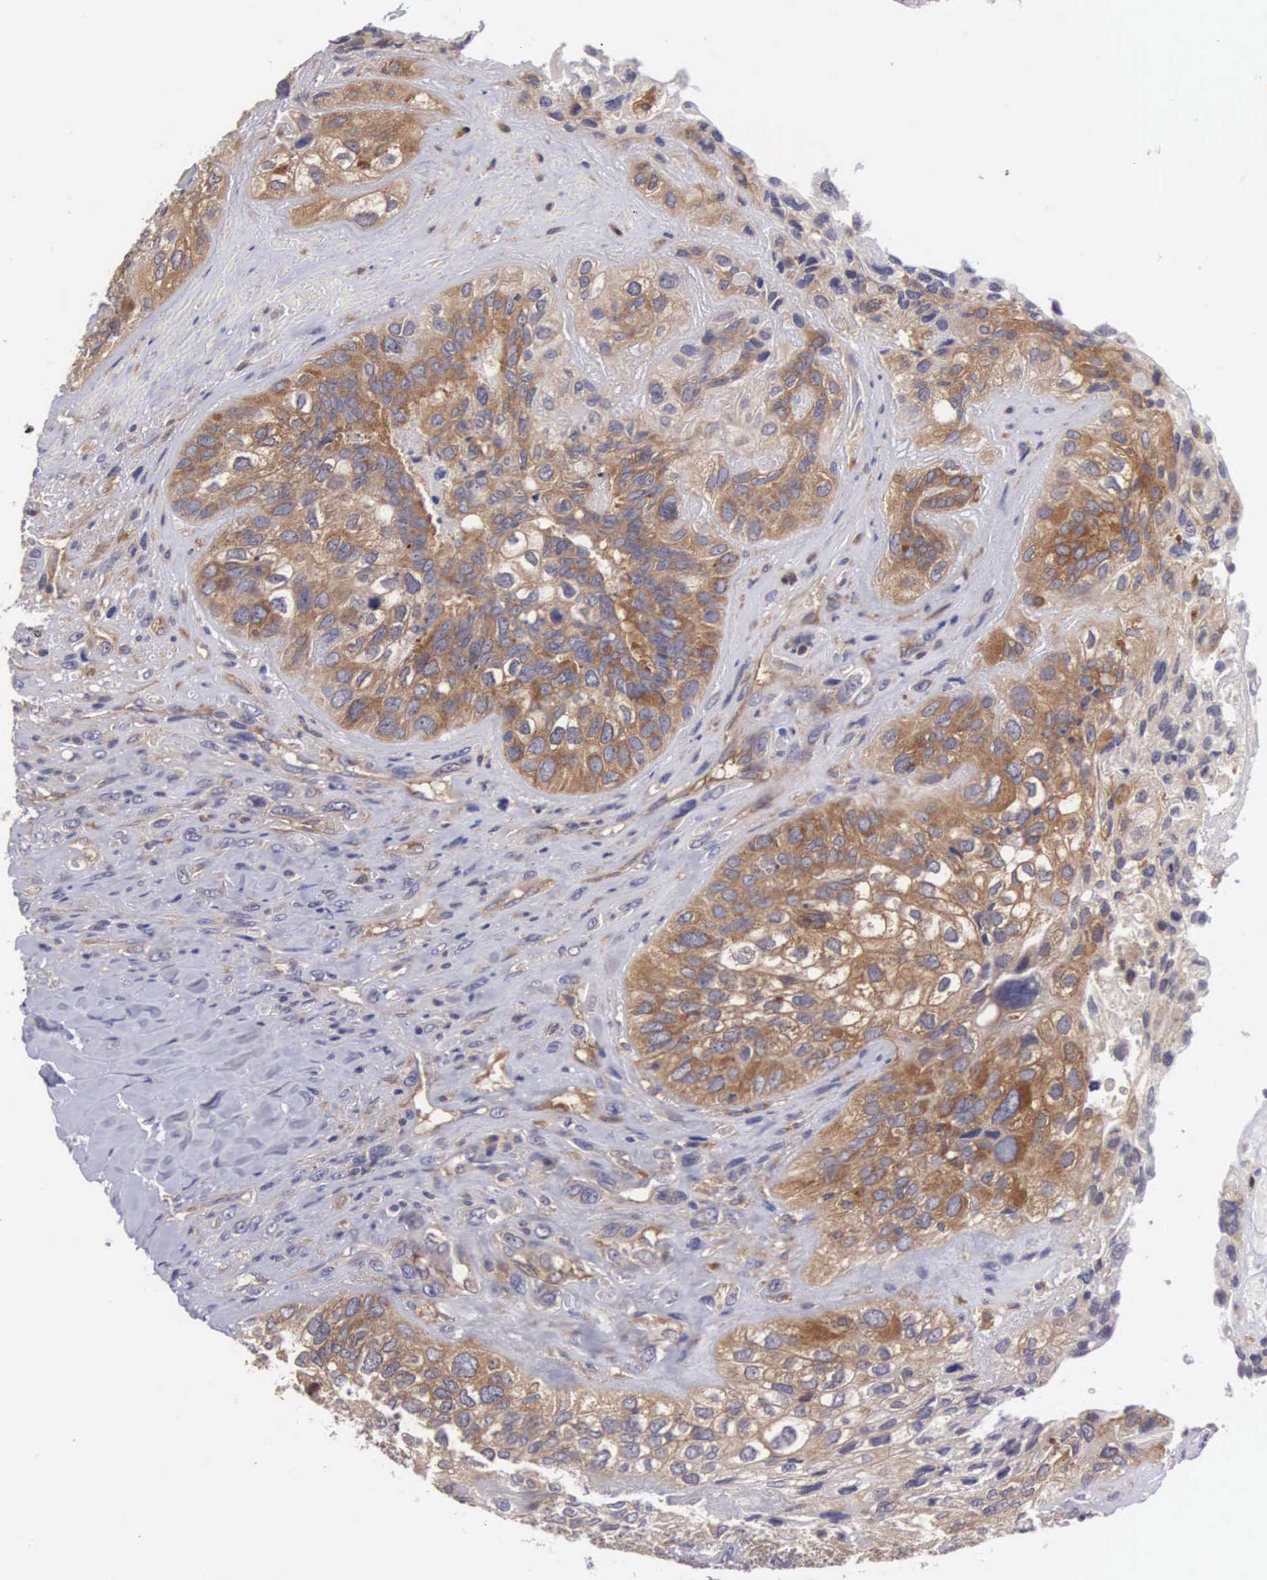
{"staining": {"intensity": "moderate", "quantity": ">75%", "location": "cytoplasmic/membranous"}, "tissue": "breast cancer", "cell_type": "Tumor cells", "image_type": "cancer", "snomed": [{"axis": "morphology", "description": "Neoplasm, malignant, NOS"}, {"axis": "topography", "description": "Breast"}], "caption": "DAB (3,3'-diaminobenzidine) immunohistochemical staining of human malignant neoplasm (breast) exhibits moderate cytoplasmic/membranous protein expression in approximately >75% of tumor cells. (DAB (3,3'-diaminobenzidine) IHC, brown staining for protein, blue staining for nuclei).", "gene": "GRIPAP1", "patient": {"sex": "female", "age": 50}}